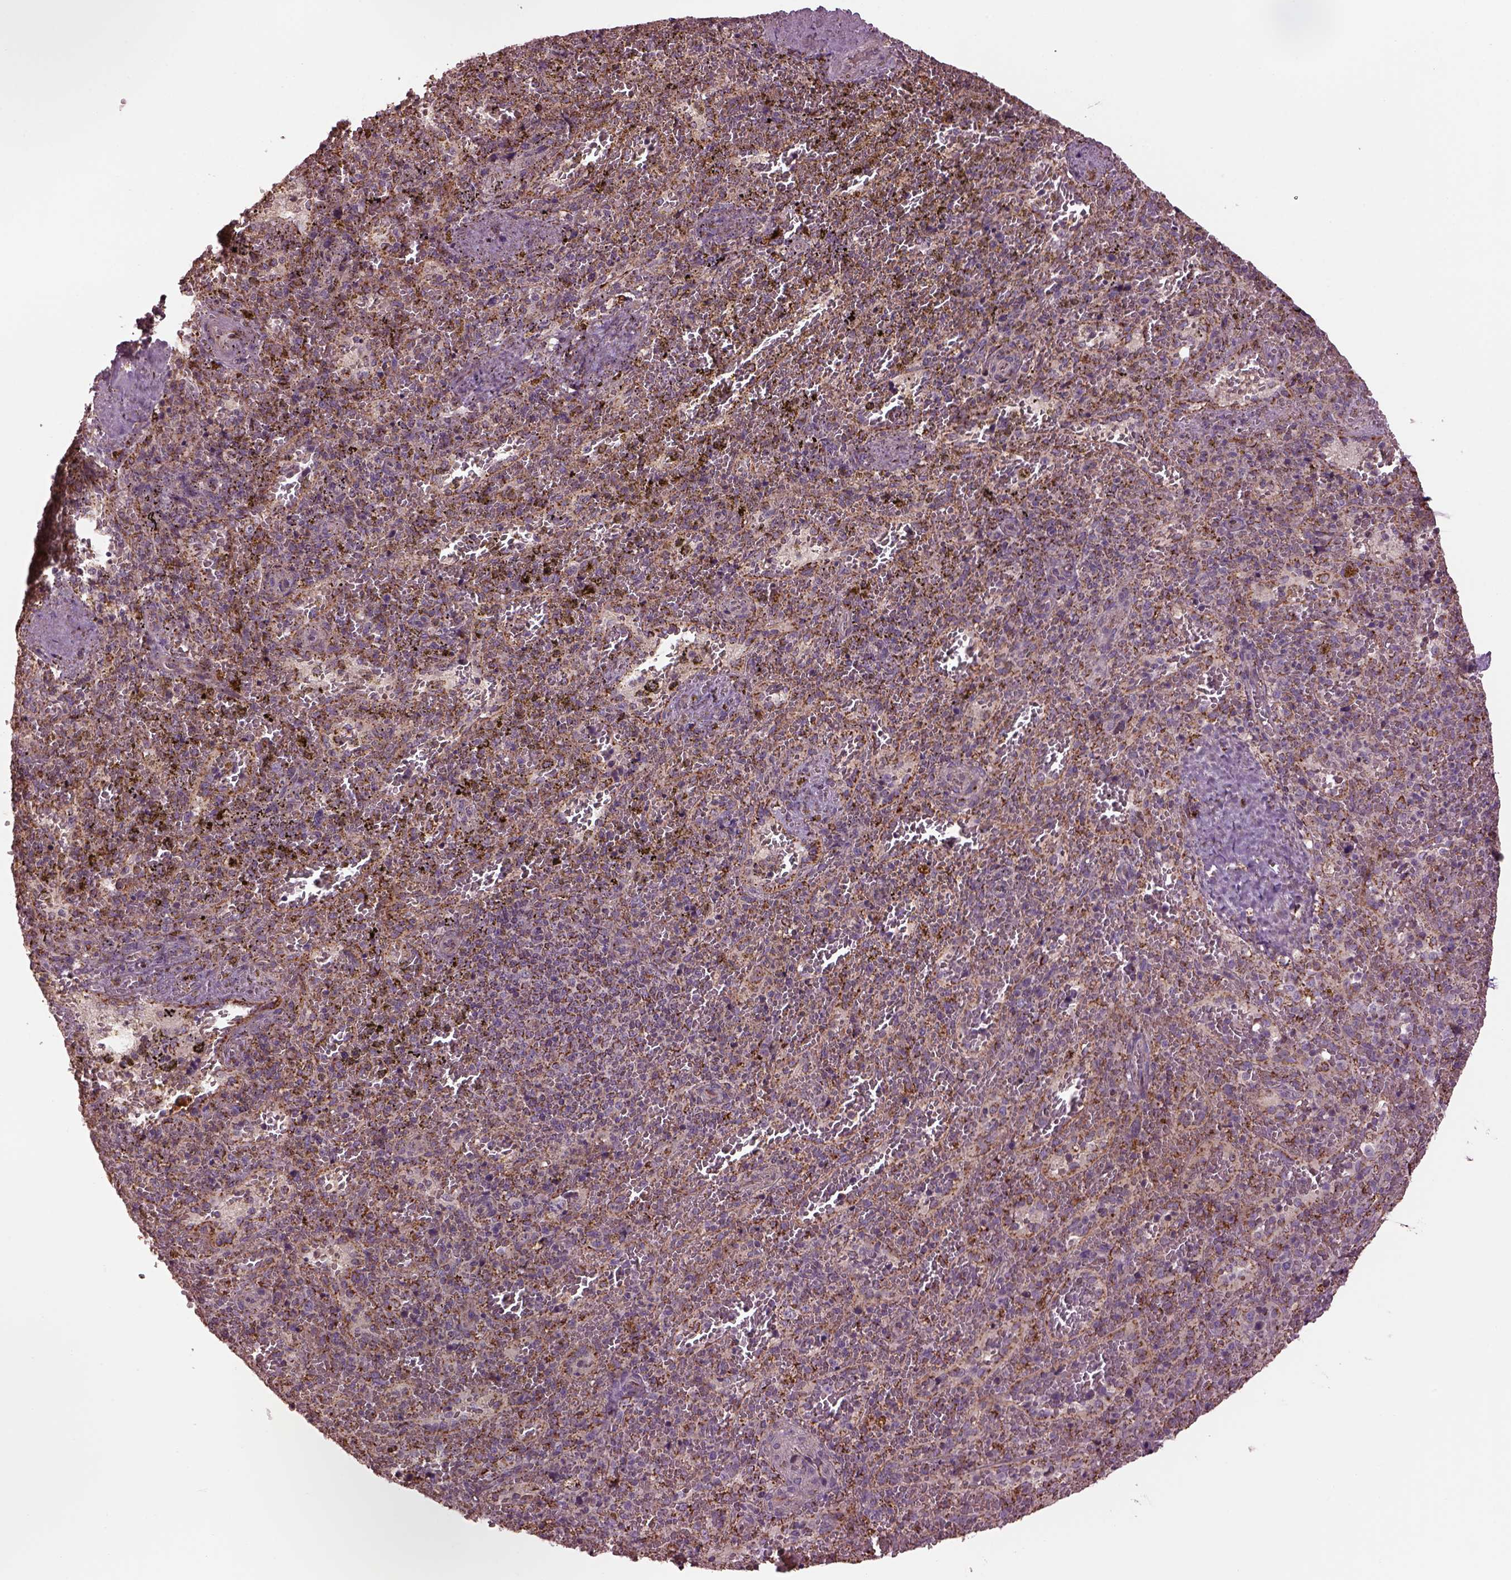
{"staining": {"intensity": "strong", "quantity": "<25%", "location": "cytoplasmic/membranous"}, "tissue": "spleen", "cell_type": "Cells in red pulp", "image_type": "normal", "snomed": [{"axis": "morphology", "description": "Normal tissue, NOS"}, {"axis": "topography", "description": "Spleen"}], "caption": "Cells in red pulp show medium levels of strong cytoplasmic/membranous staining in approximately <25% of cells in unremarkable spleen.", "gene": "TMEM254", "patient": {"sex": "female", "age": 50}}